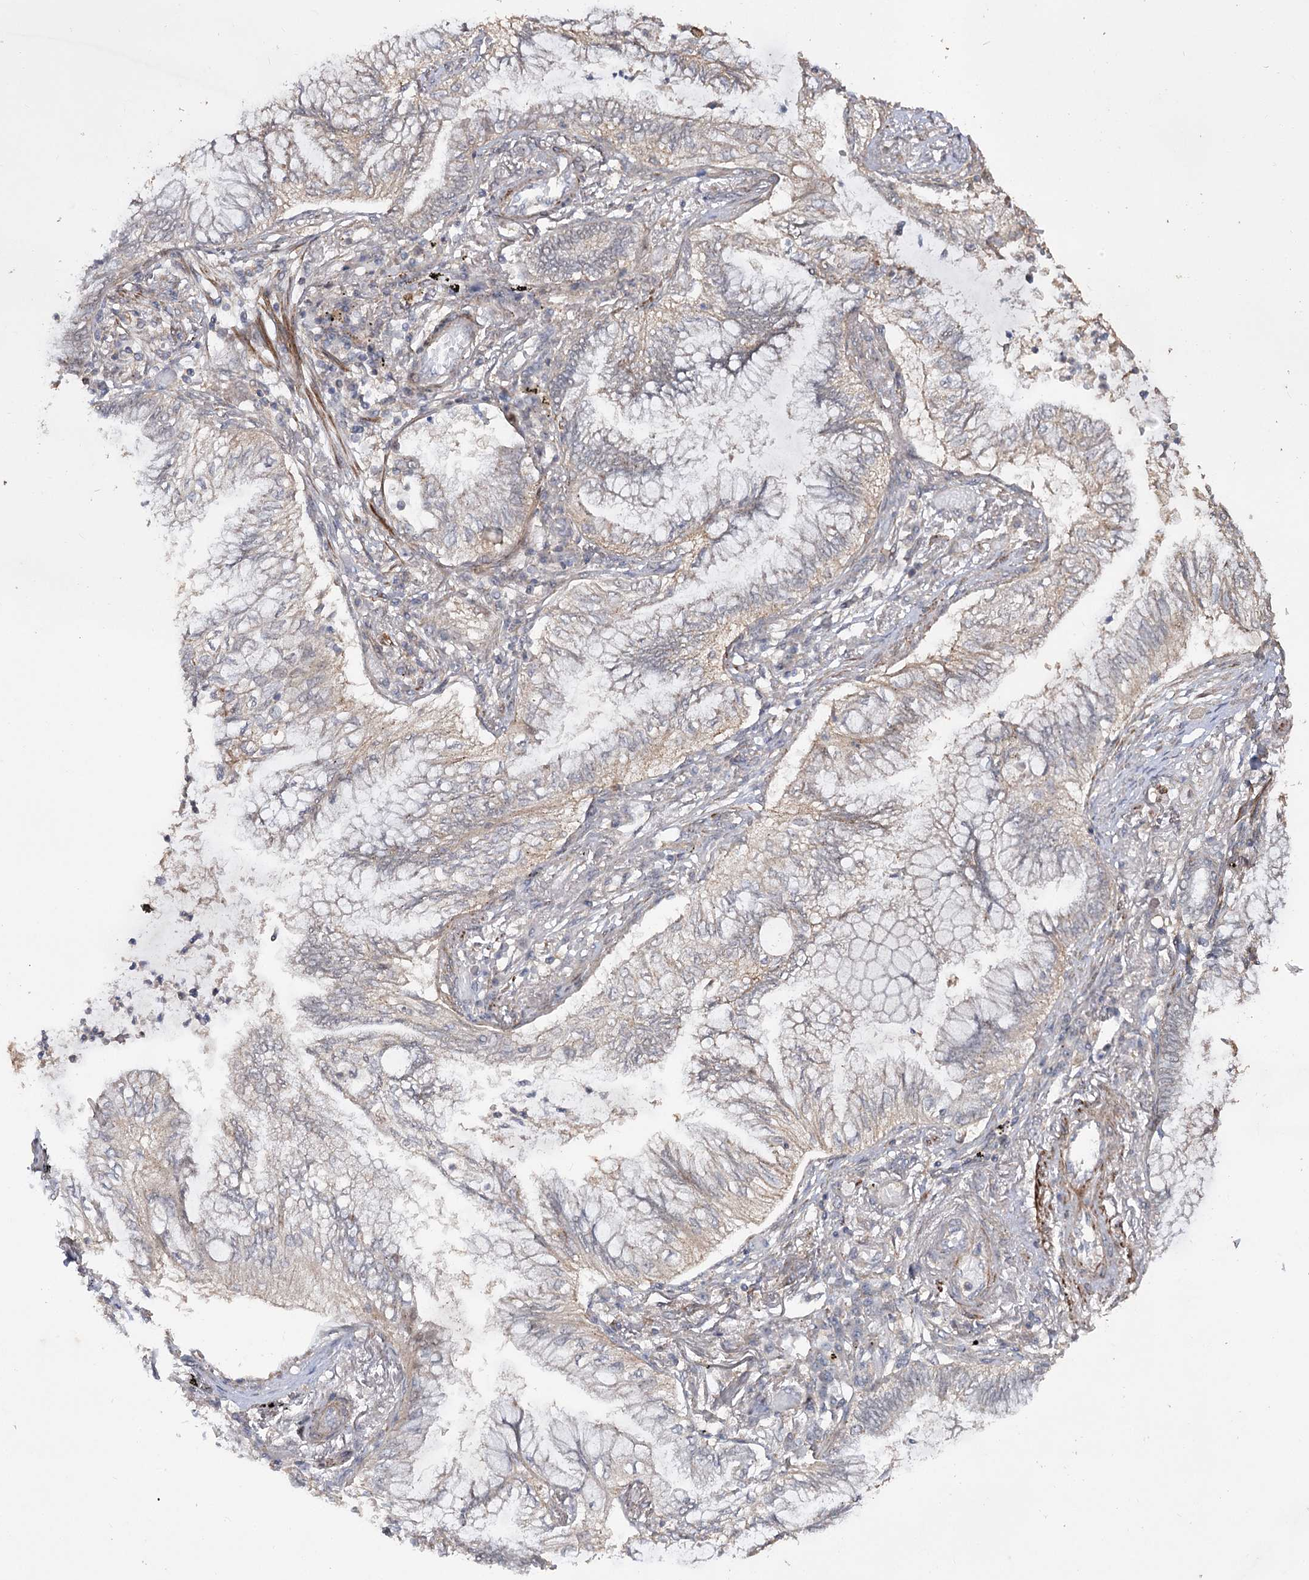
{"staining": {"intensity": "negative", "quantity": "none", "location": "none"}, "tissue": "lung cancer", "cell_type": "Tumor cells", "image_type": "cancer", "snomed": [{"axis": "morphology", "description": "Adenocarcinoma, NOS"}, {"axis": "topography", "description": "Lung"}], "caption": "Immunohistochemistry (IHC) of human lung cancer shows no expression in tumor cells. (Brightfield microscopy of DAB (3,3'-diaminobenzidine) IHC at high magnification).", "gene": "ZSCAN23", "patient": {"sex": "female", "age": 70}}